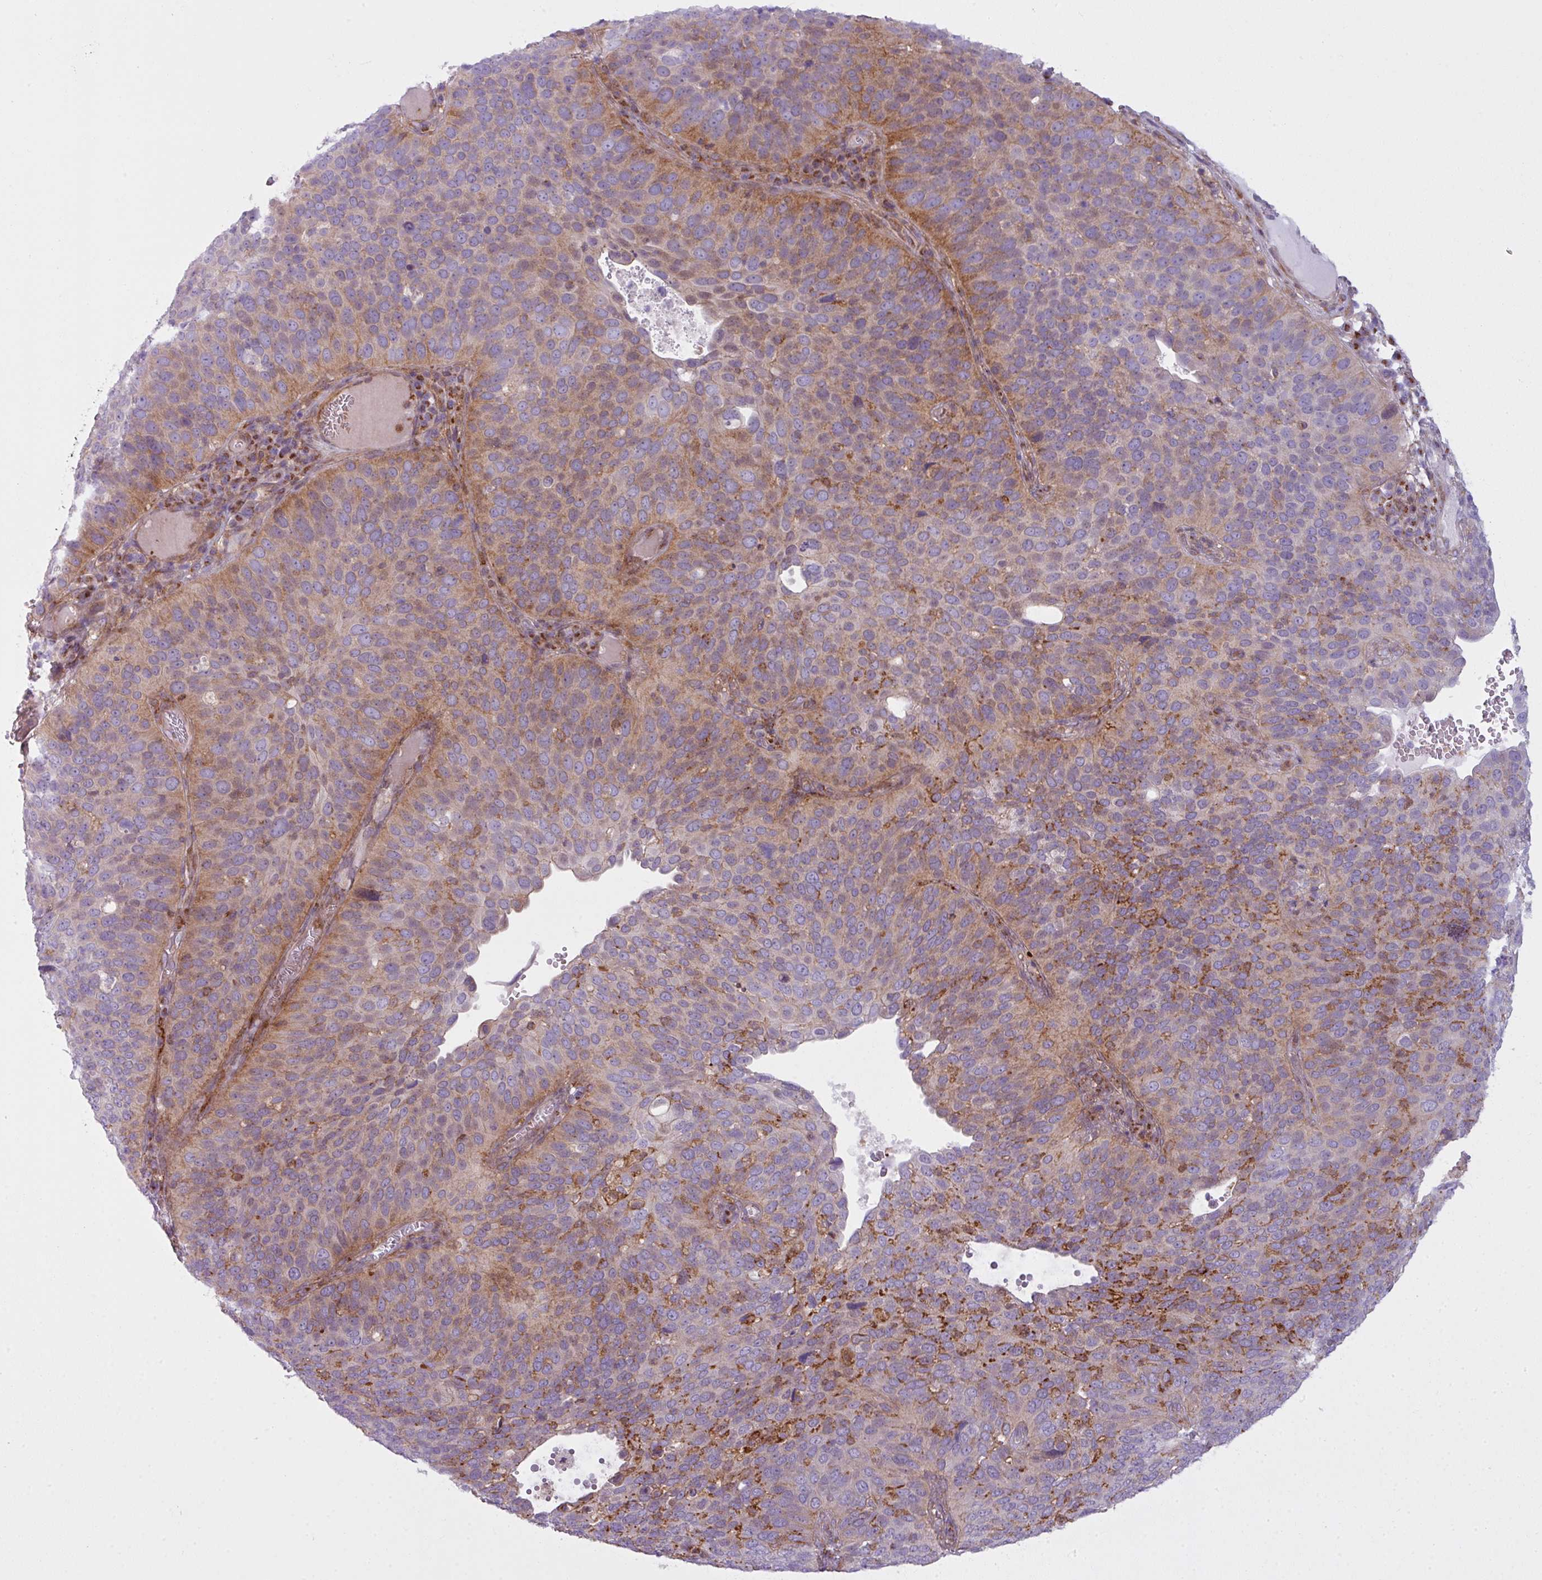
{"staining": {"intensity": "moderate", "quantity": "25%-75%", "location": "cytoplasmic/membranous"}, "tissue": "cervical cancer", "cell_type": "Tumor cells", "image_type": "cancer", "snomed": [{"axis": "morphology", "description": "Squamous cell carcinoma, NOS"}, {"axis": "topography", "description": "Cervix"}], "caption": "Immunohistochemical staining of human cervical squamous cell carcinoma shows medium levels of moderate cytoplasmic/membranous protein expression in about 25%-75% of tumor cells.", "gene": "COL8A1", "patient": {"sex": "female", "age": 36}}